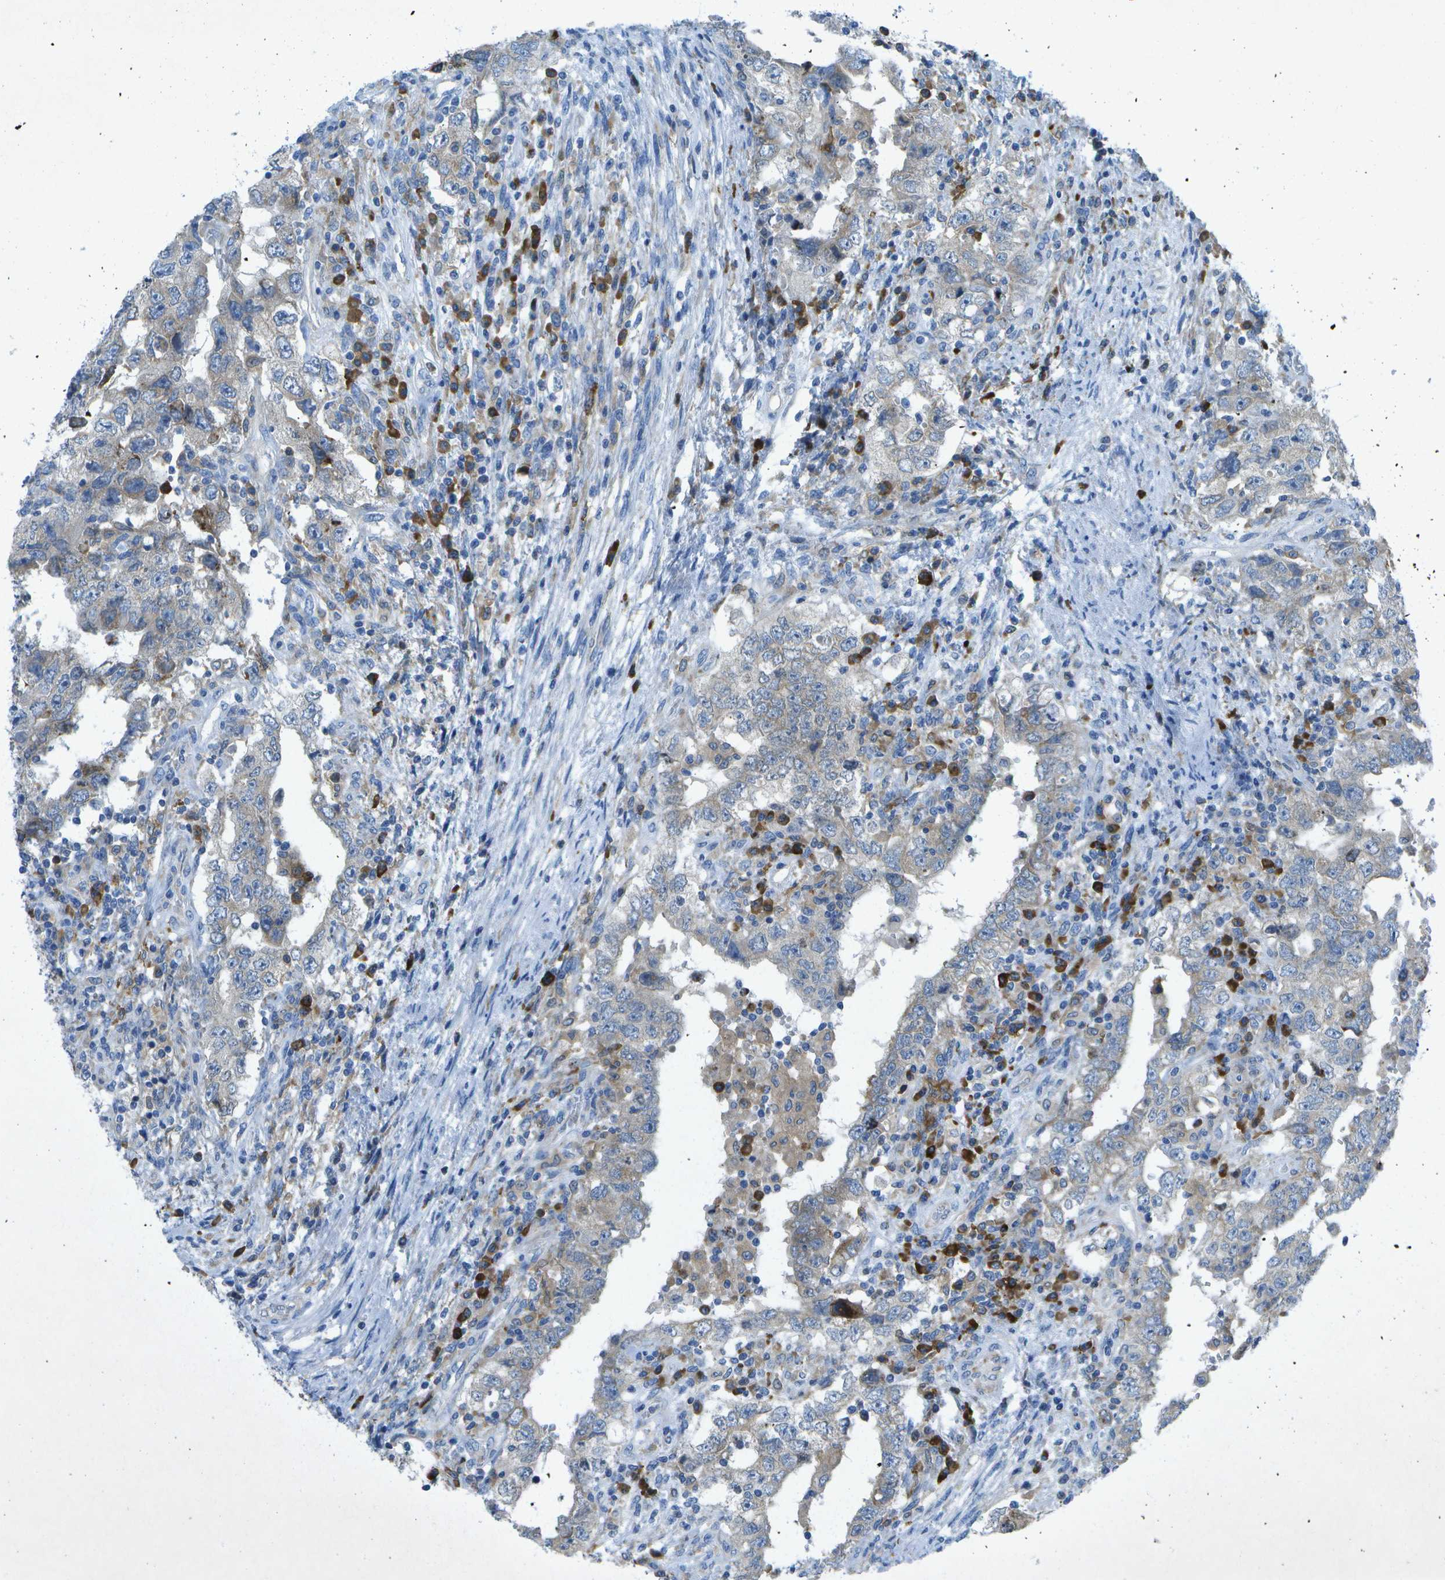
{"staining": {"intensity": "weak", "quantity": "<25%", "location": "cytoplasmic/membranous"}, "tissue": "testis cancer", "cell_type": "Tumor cells", "image_type": "cancer", "snomed": [{"axis": "morphology", "description": "Carcinoma, Embryonal, NOS"}, {"axis": "topography", "description": "Testis"}], "caption": "Histopathology image shows no significant protein staining in tumor cells of testis cancer.", "gene": "WNK2", "patient": {"sex": "male", "age": 26}}